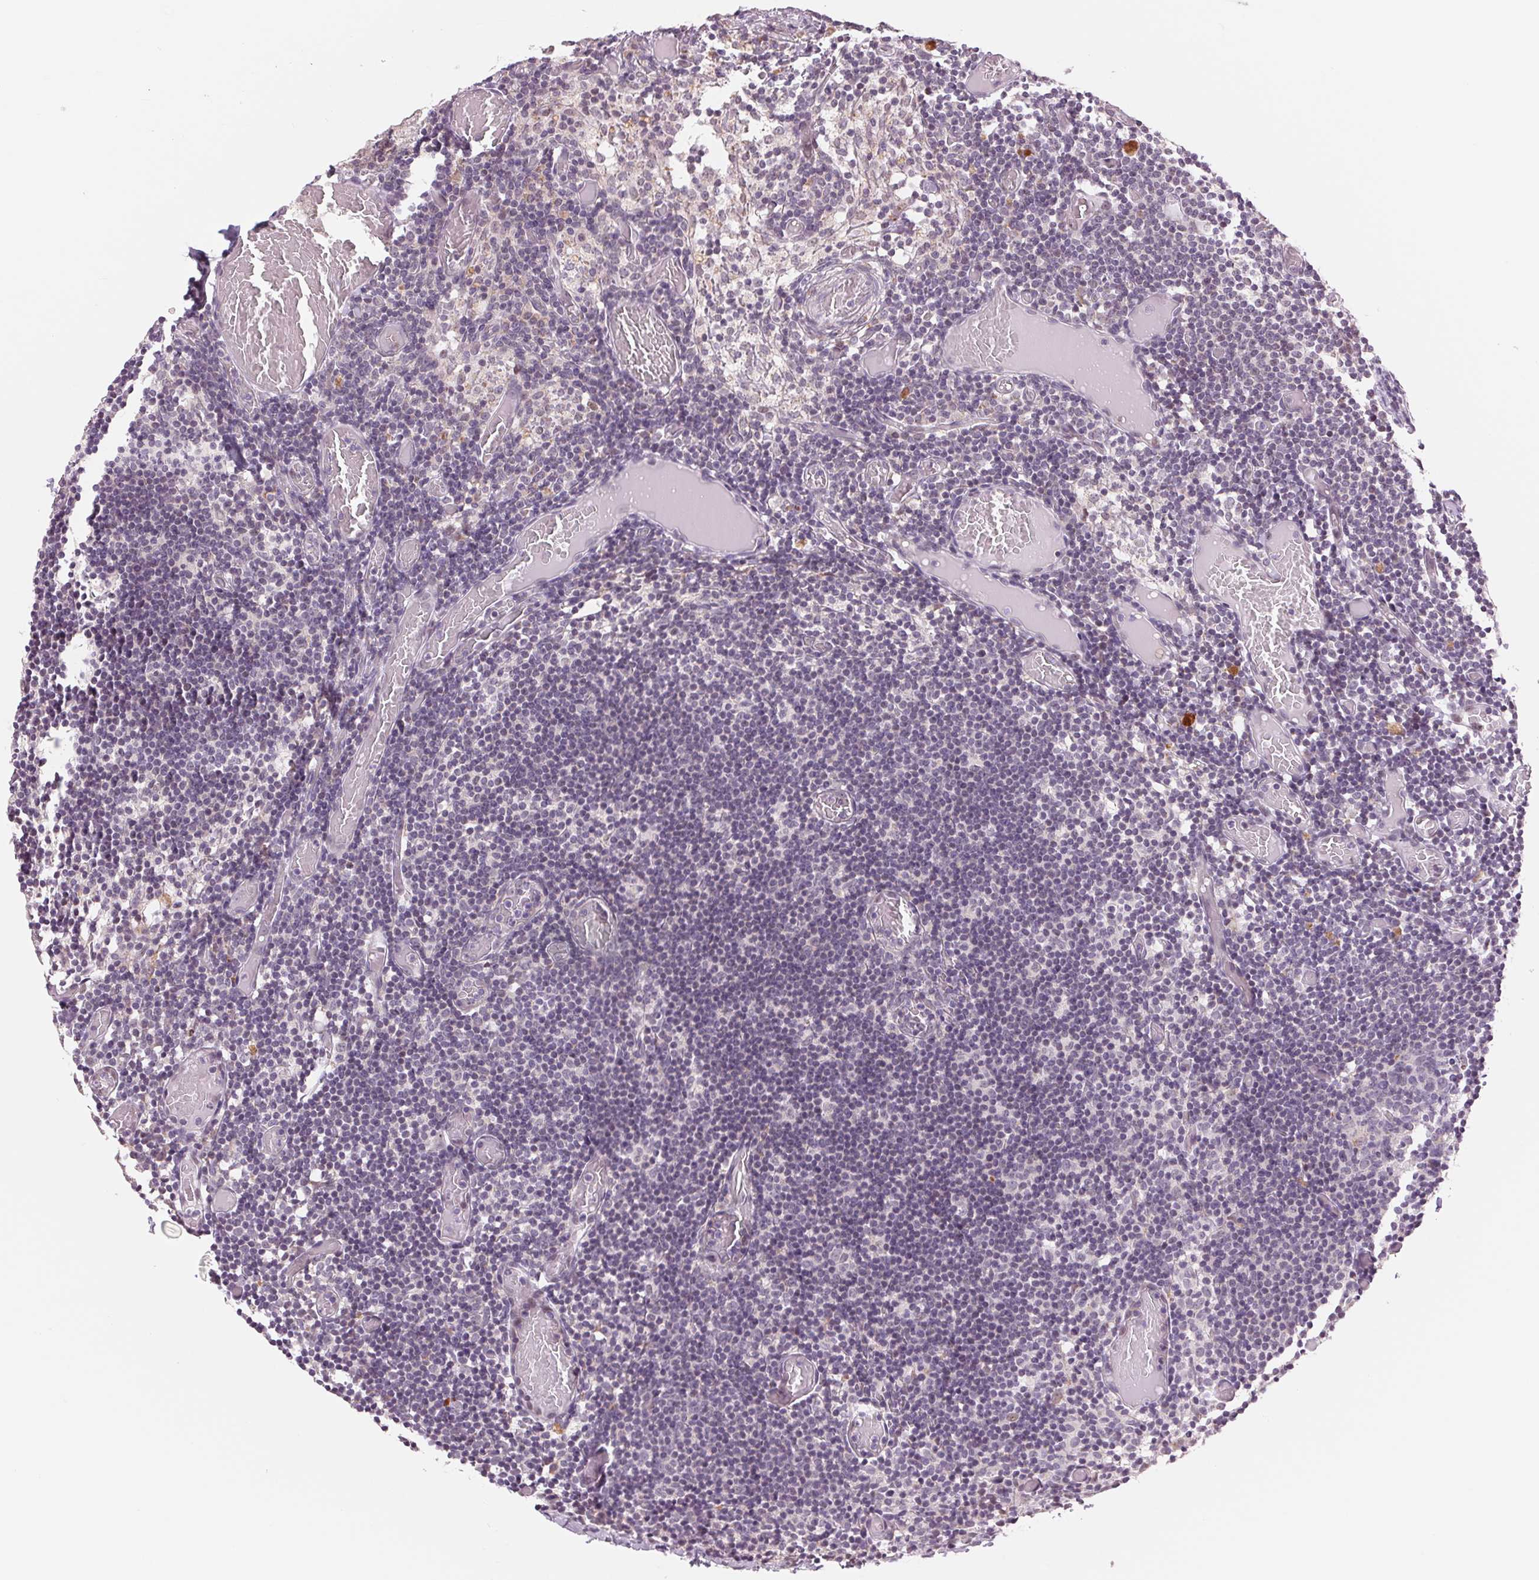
{"staining": {"intensity": "negative", "quantity": "none", "location": "none"}, "tissue": "lymph node", "cell_type": "Germinal center cells", "image_type": "normal", "snomed": [{"axis": "morphology", "description": "Normal tissue, NOS"}, {"axis": "topography", "description": "Lymph node"}], "caption": "This is an IHC histopathology image of benign human lymph node. There is no staining in germinal center cells.", "gene": "ARHGAP32", "patient": {"sex": "female", "age": 41}}